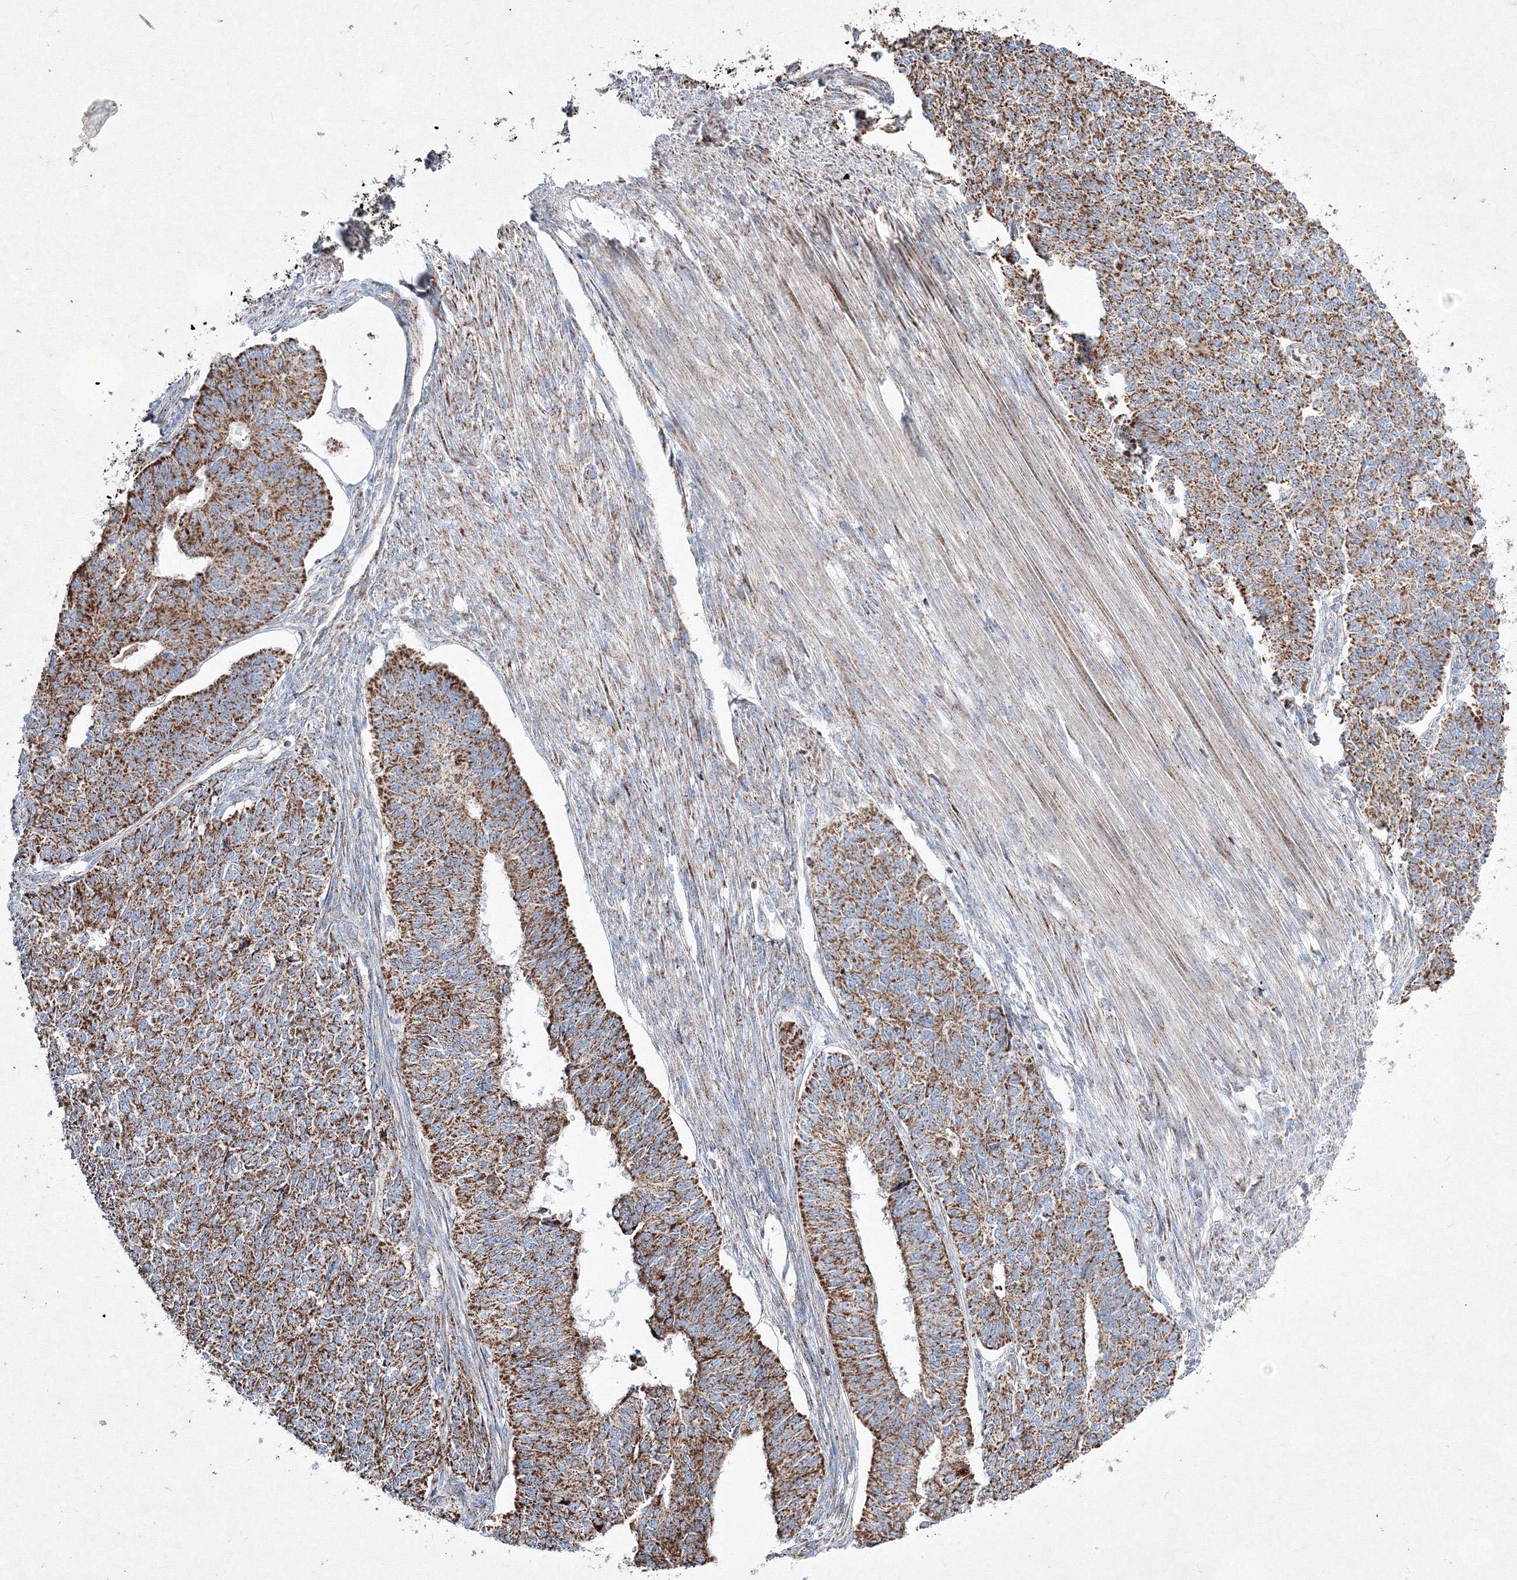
{"staining": {"intensity": "moderate", "quantity": ">75%", "location": "cytoplasmic/membranous"}, "tissue": "endometrial cancer", "cell_type": "Tumor cells", "image_type": "cancer", "snomed": [{"axis": "morphology", "description": "Adenocarcinoma, NOS"}, {"axis": "topography", "description": "Endometrium"}], "caption": "Human endometrial cancer (adenocarcinoma) stained with a protein marker demonstrates moderate staining in tumor cells.", "gene": "IGSF9", "patient": {"sex": "female", "age": 32}}